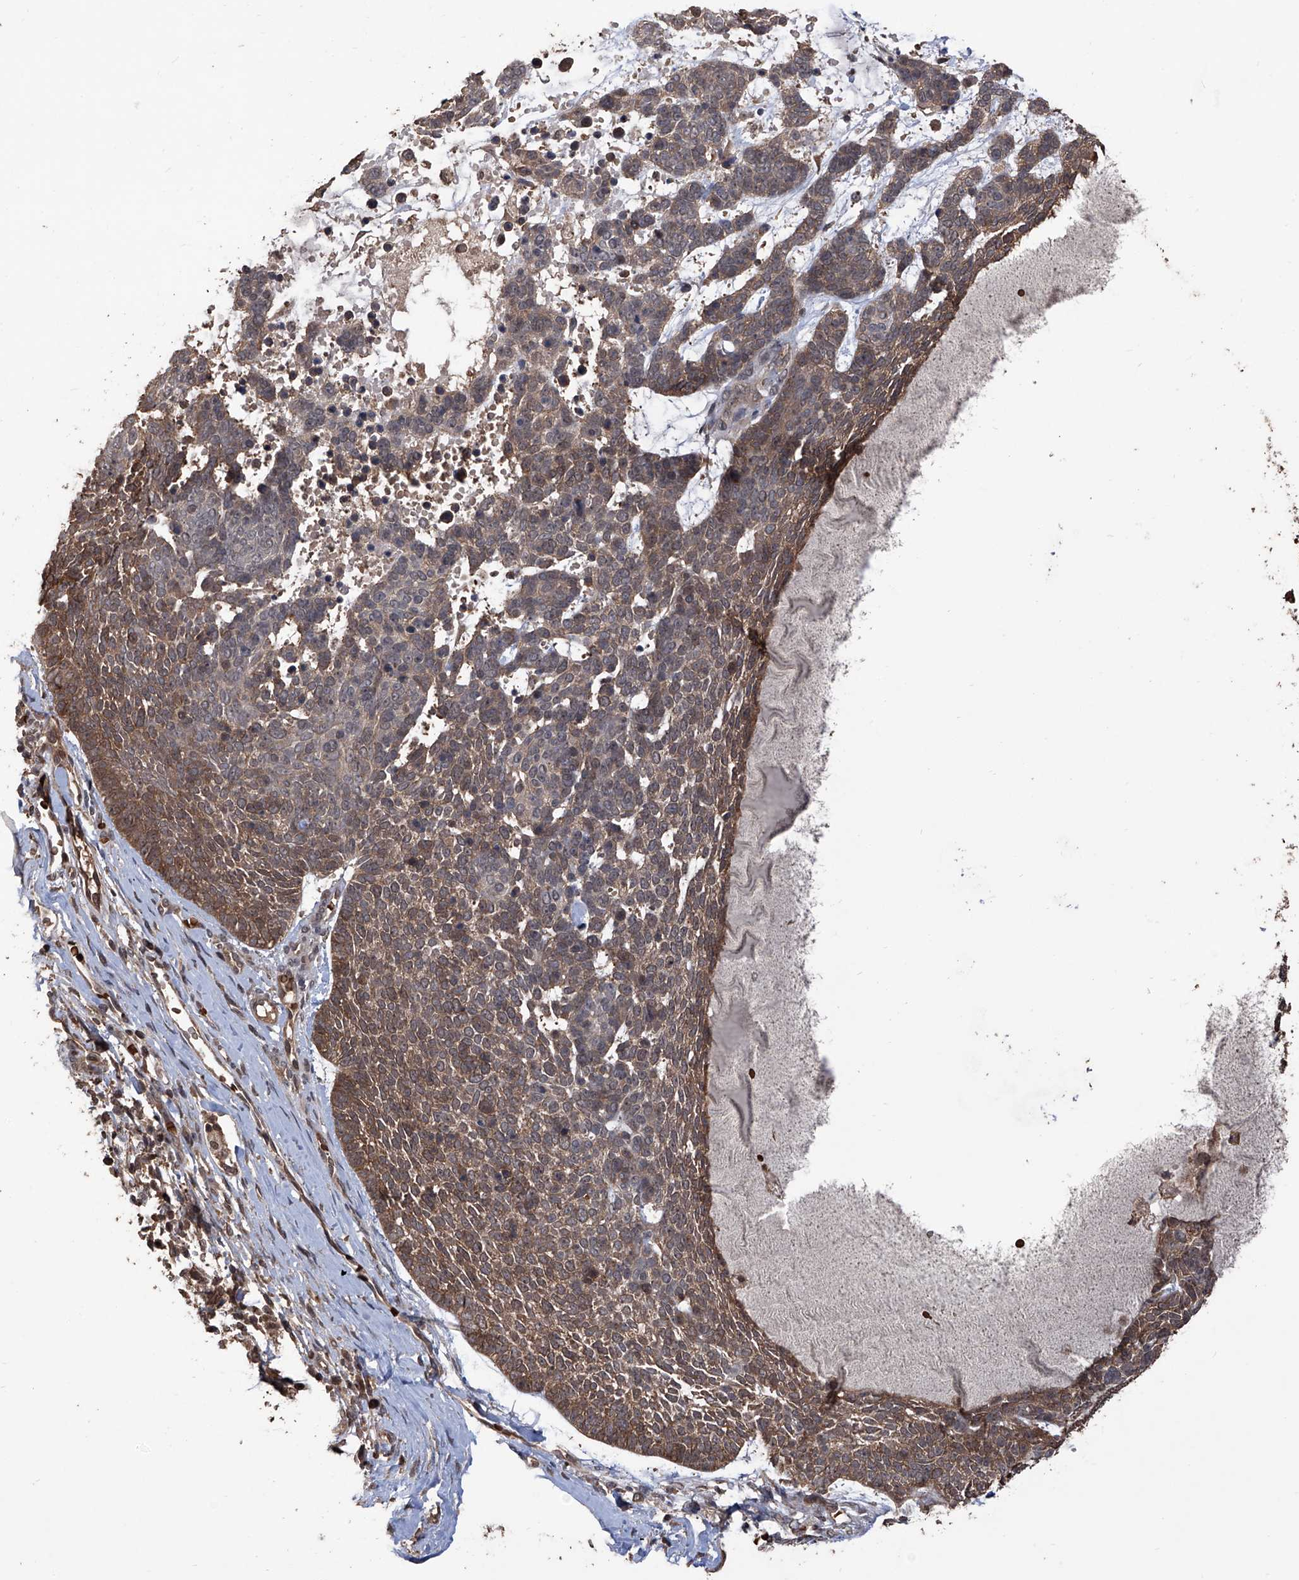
{"staining": {"intensity": "moderate", "quantity": "<25%", "location": "cytoplasmic/membranous"}, "tissue": "skin cancer", "cell_type": "Tumor cells", "image_type": "cancer", "snomed": [{"axis": "morphology", "description": "Basal cell carcinoma"}, {"axis": "topography", "description": "Skin"}], "caption": "Basal cell carcinoma (skin) tissue reveals moderate cytoplasmic/membranous staining in approximately <25% of tumor cells, visualized by immunohistochemistry. (DAB = brown stain, brightfield microscopy at high magnification).", "gene": "LYSMD4", "patient": {"sex": "female", "age": 81}}